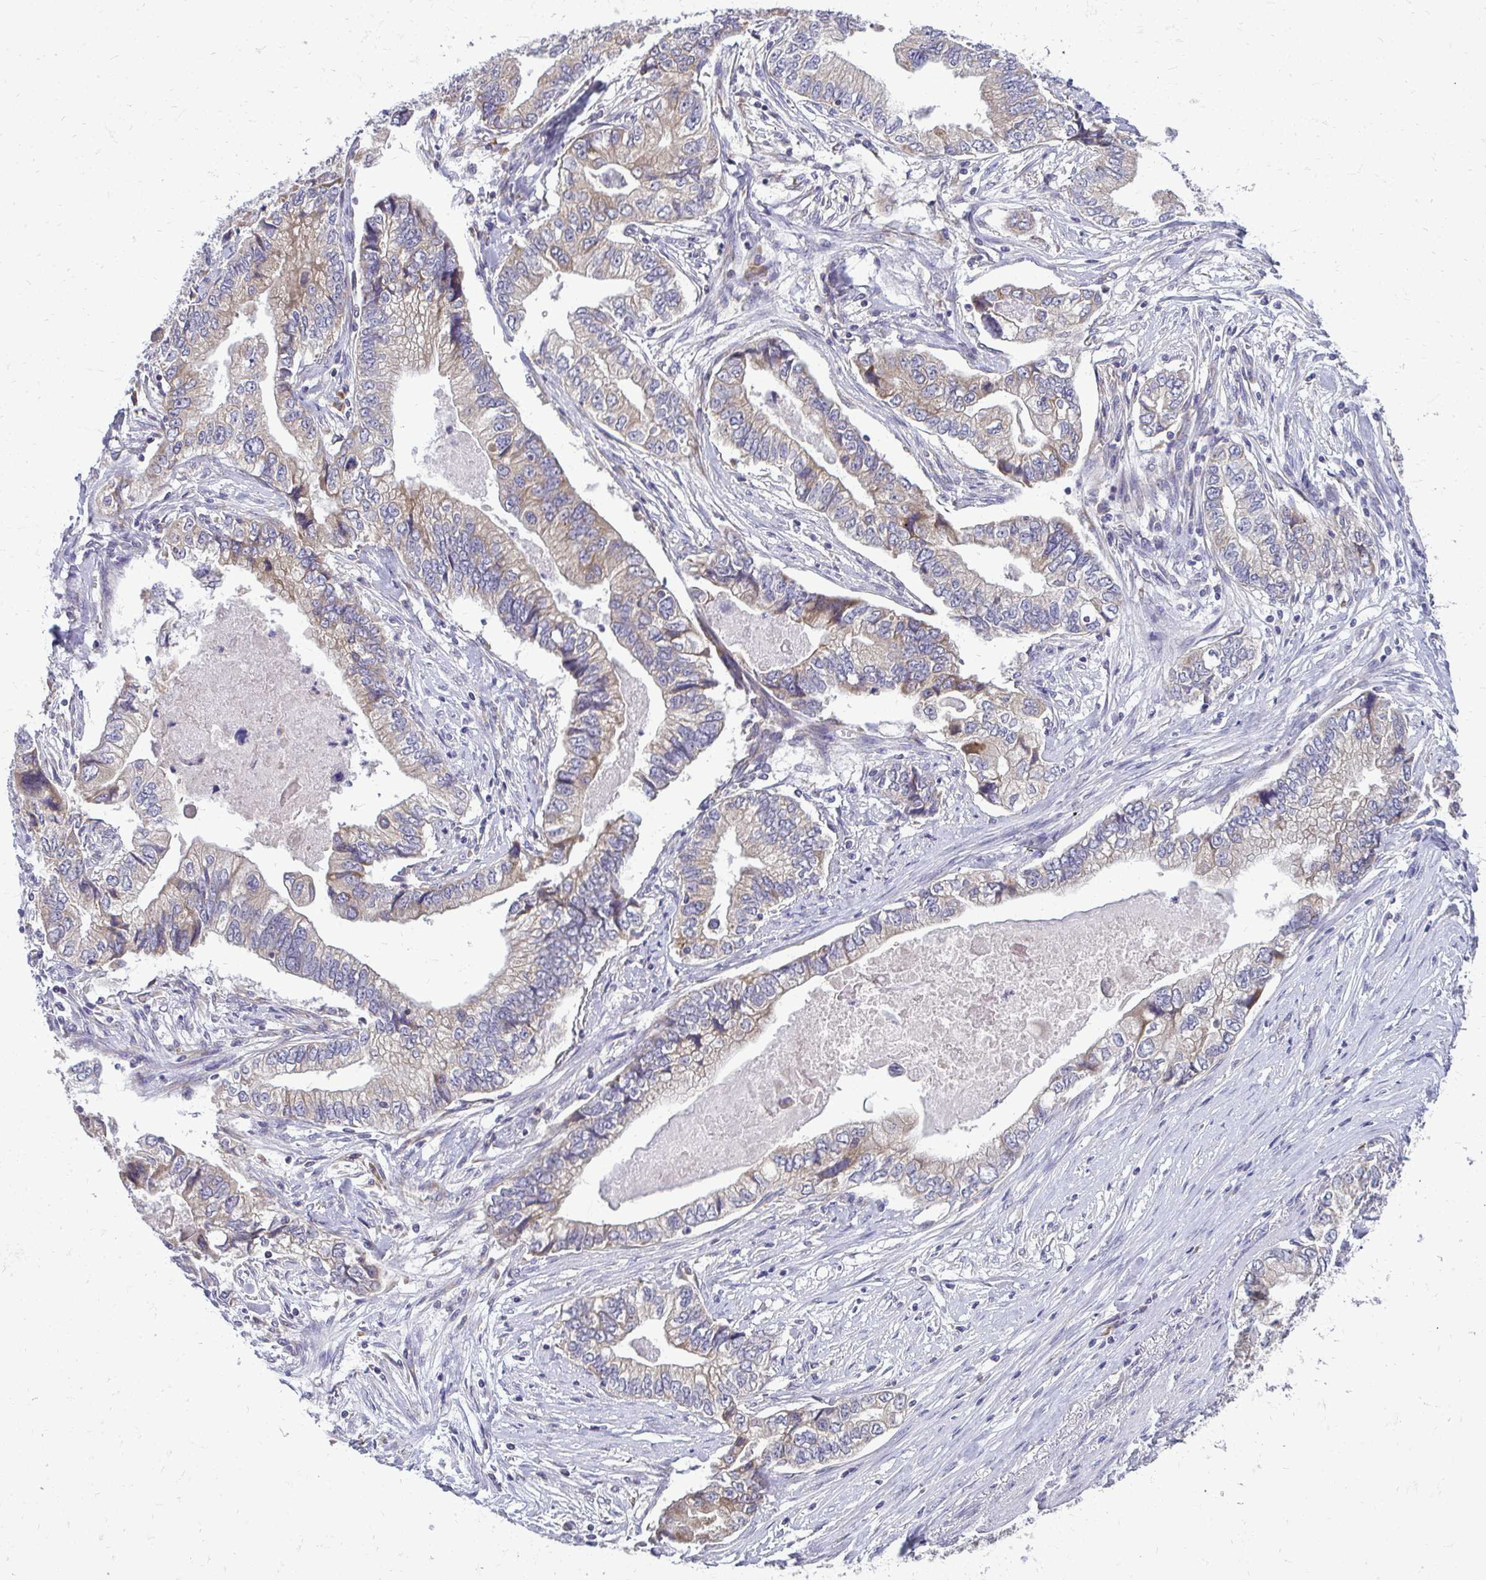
{"staining": {"intensity": "weak", "quantity": "<25%", "location": "cytoplasmic/membranous"}, "tissue": "stomach cancer", "cell_type": "Tumor cells", "image_type": "cancer", "snomed": [{"axis": "morphology", "description": "Adenocarcinoma, NOS"}, {"axis": "topography", "description": "Pancreas"}, {"axis": "topography", "description": "Stomach, upper"}], "caption": "Immunohistochemistry (IHC) micrograph of human adenocarcinoma (stomach) stained for a protein (brown), which displays no expression in tumor cells.", "gene": "RPLP2", "patient": {"sex": "male", "age": 77}}